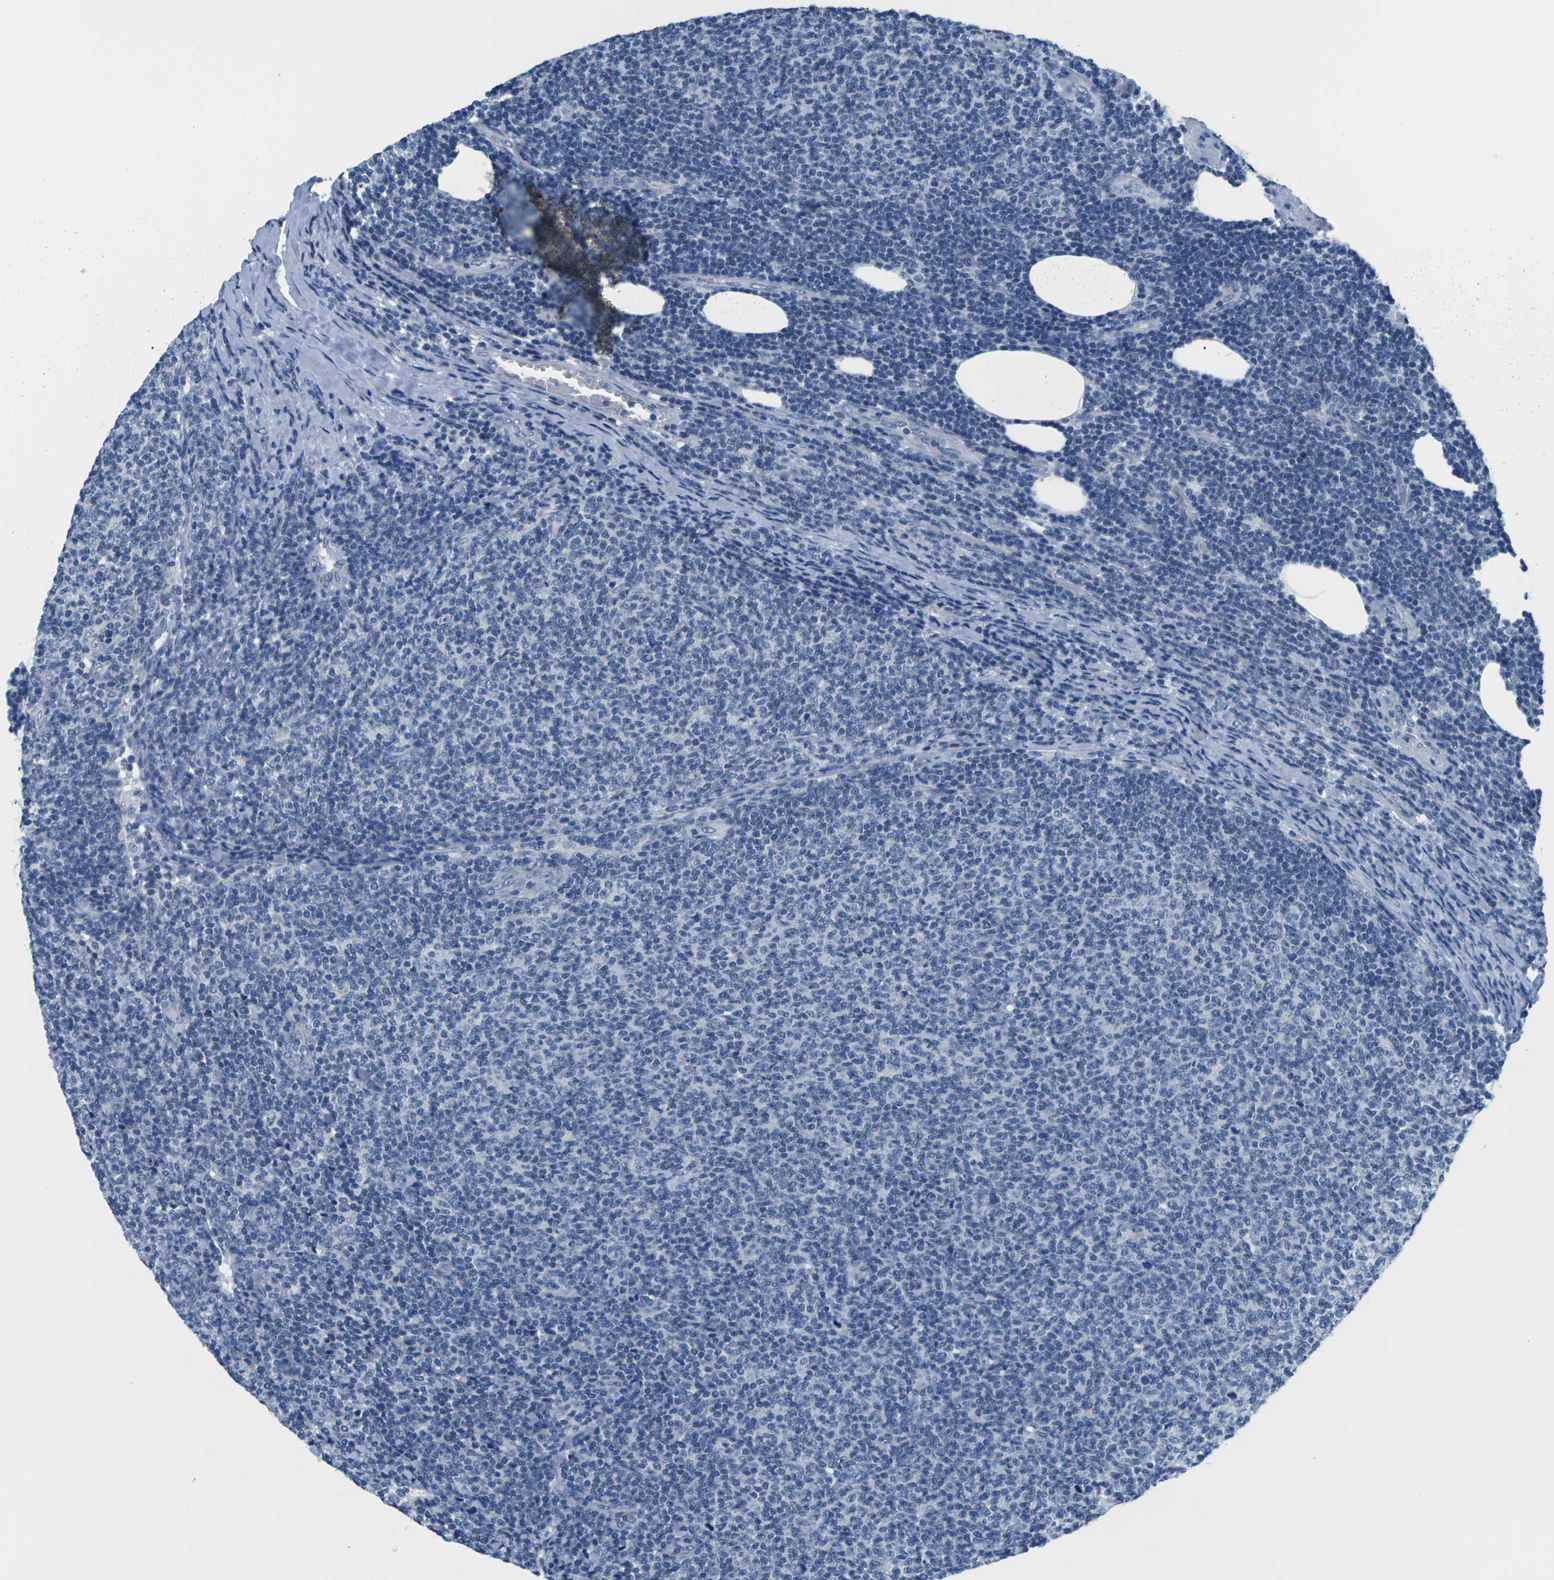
{"staining": {"intensity": "negative", "quantity": "none", "location": "none"}, "tissue": "lymphoma", "cell_type": "Tumor cells", "image_type": "cancer", "snomed": [{"axis": "morphology", "description": "Malignant lymphoma, non-Hodgkin's type, Low grade"}, {"axis": "topography", "description": "Lymph node"}], "caption": "There is no significant expression in tumor cells of malignant lymphoma, non-Hodgkin's type (low-grade).", "gene": "UMOD", "patient": {"sex": "male", "age": 66}}